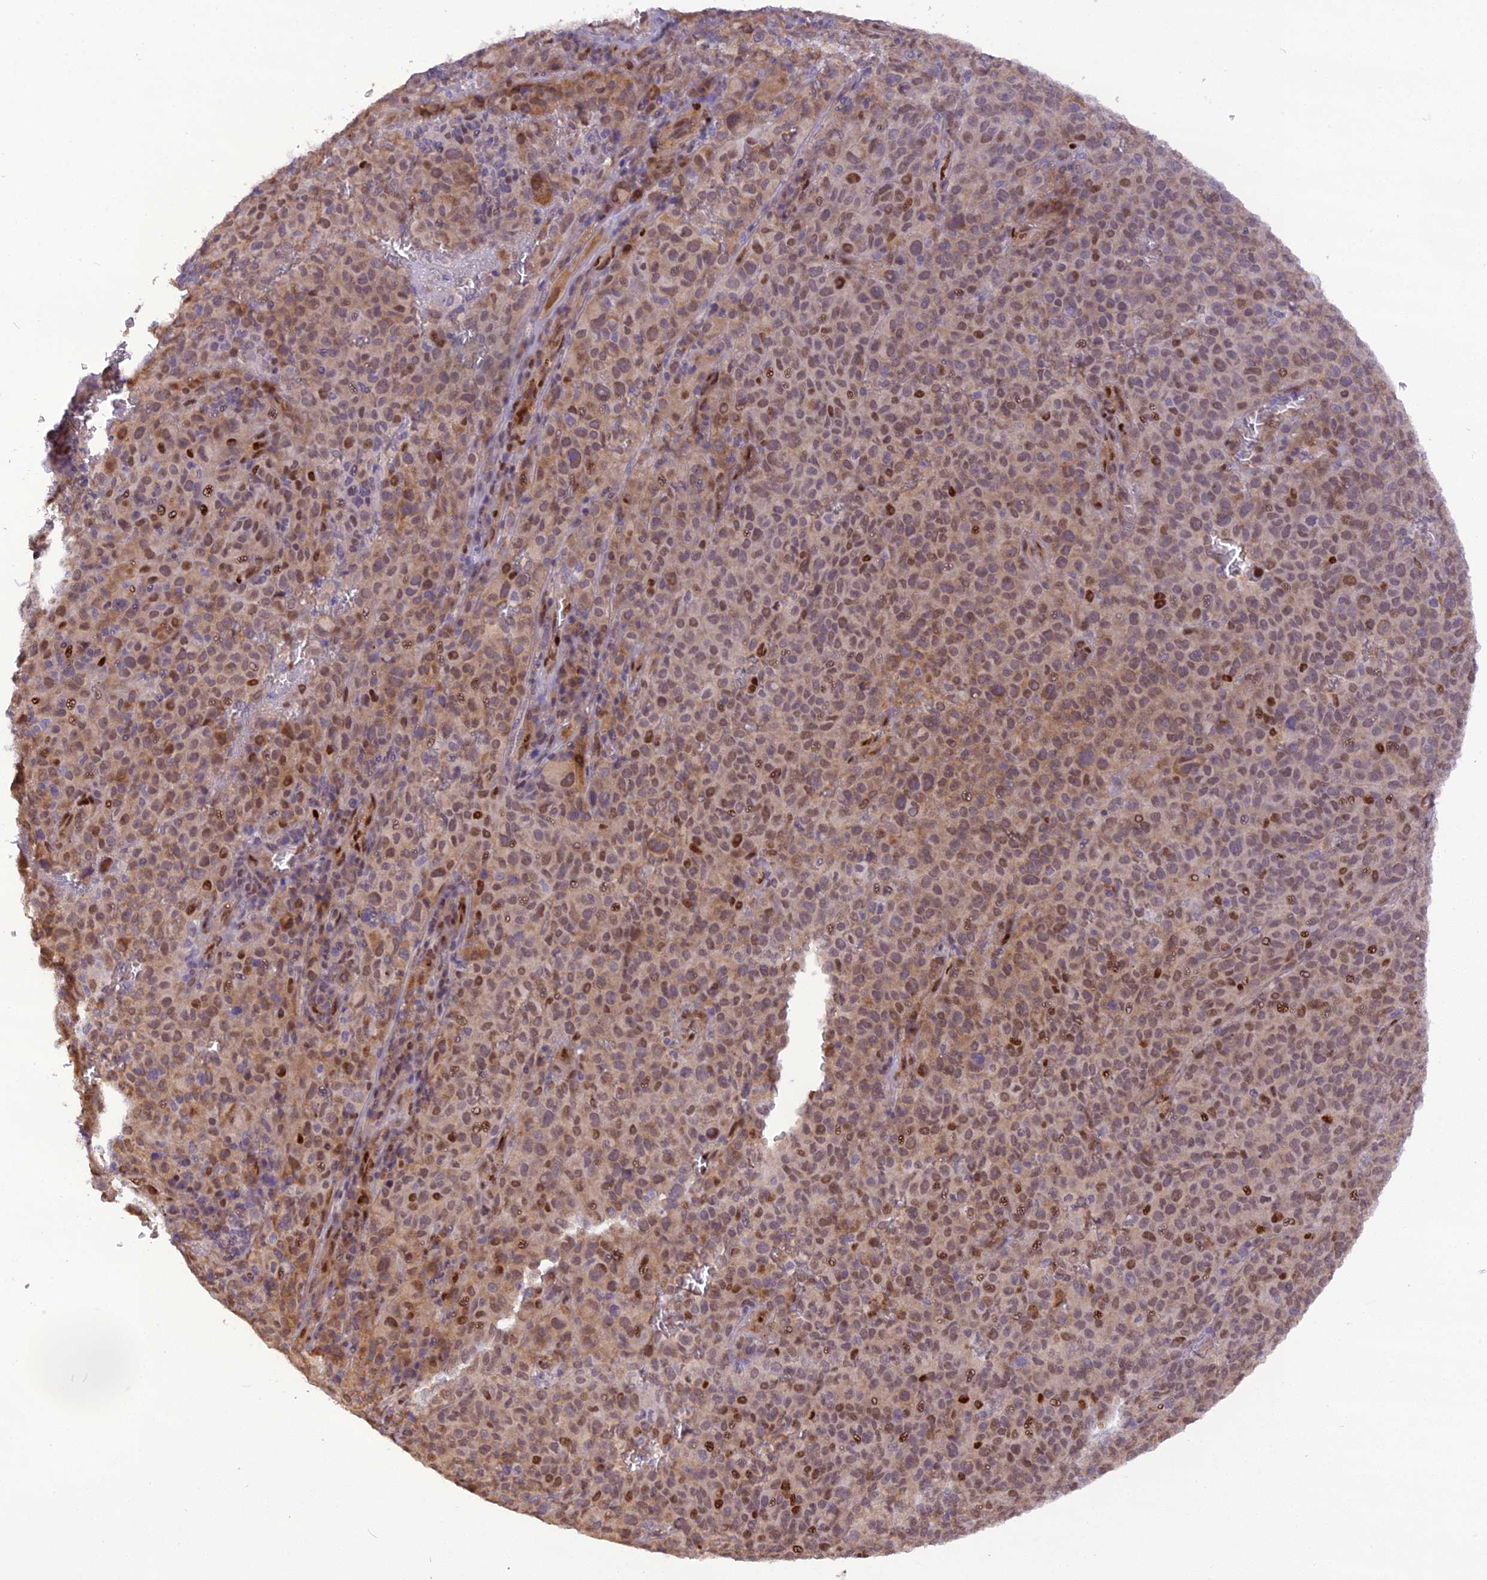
{"staining": {"intensity": "moderate", "quantity": "25%-75%", "location": "cytoplasmic/membranous,nuclear"}, "tissue": "melanoma", "cell_type": "Tumor cells", "image_type": "cancer", "snomed": [{"axis": "morphology", "description": "Malignant melanoma, NOS"}, {"axis": "topography", "description": "Skin"}], "caption": "Immunohistochemistry photomicrograph of melanoma stained for a protein (brown), which shows medium levels of moderate cytoplasmic/membranous and nuclear staining in about 25%-75% of tumor cells.", "gene": "MICALL1", "patient": {"sex": "female", "age": 82}}